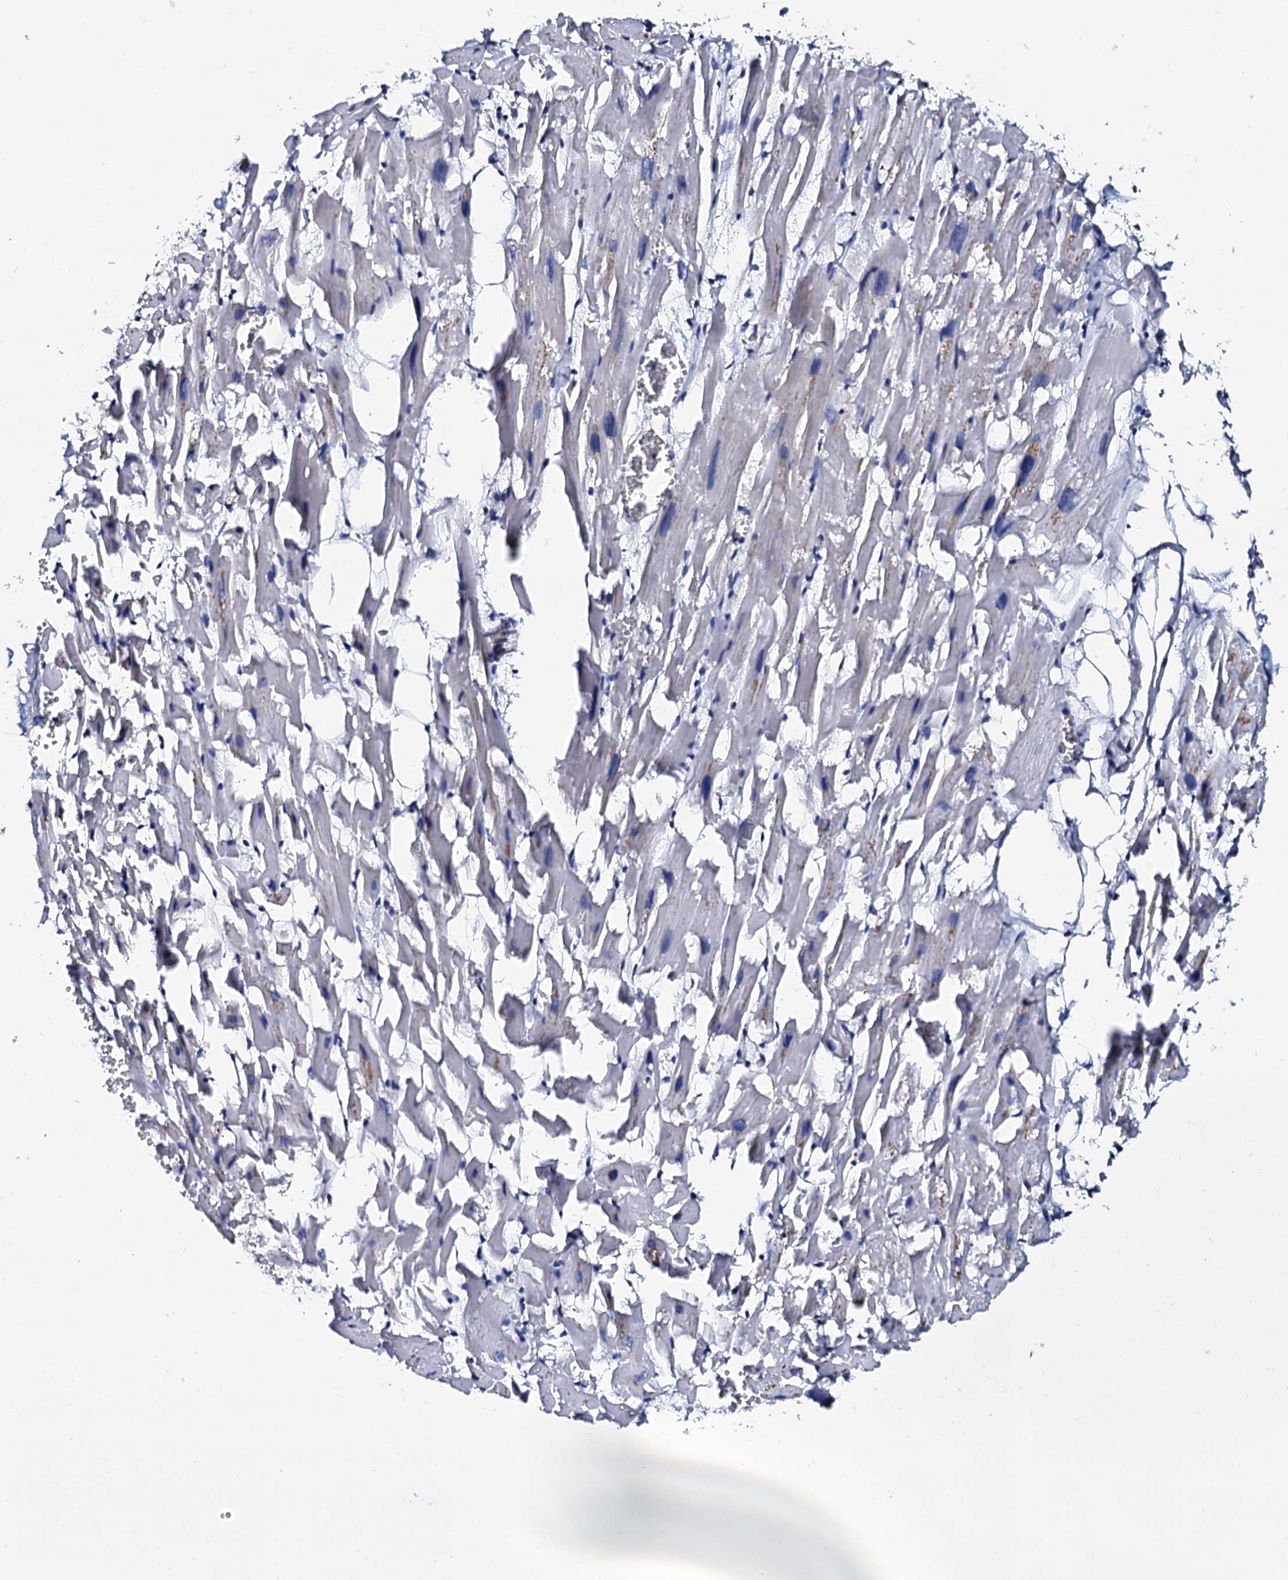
{"staining": {"intensity": "moderate", "quantity": "<25%", "location": "nuclear"}, "tissue": "heart muscle", "cell_type": "Cardiomyocytes", "image_type": "normal", "snomed": [{"axis": "morphology", "description": "Normal tissue, NOS"}, {"axis": "topography", "description": "Heart"}], "caption": "A high-resolution photomicrograph shows IHC staining of unremarkable heart muscle, which reveals moderate nuclear staining in about <25% of cardiomyocytes. The staining was performed using DAB to visualize the protein expression in brown, while the nuclei were stained in blue with hematoxylin (Magnification: 20x).", "gene": "CWC15", "patient": {"sex": "female", "age": 64}}